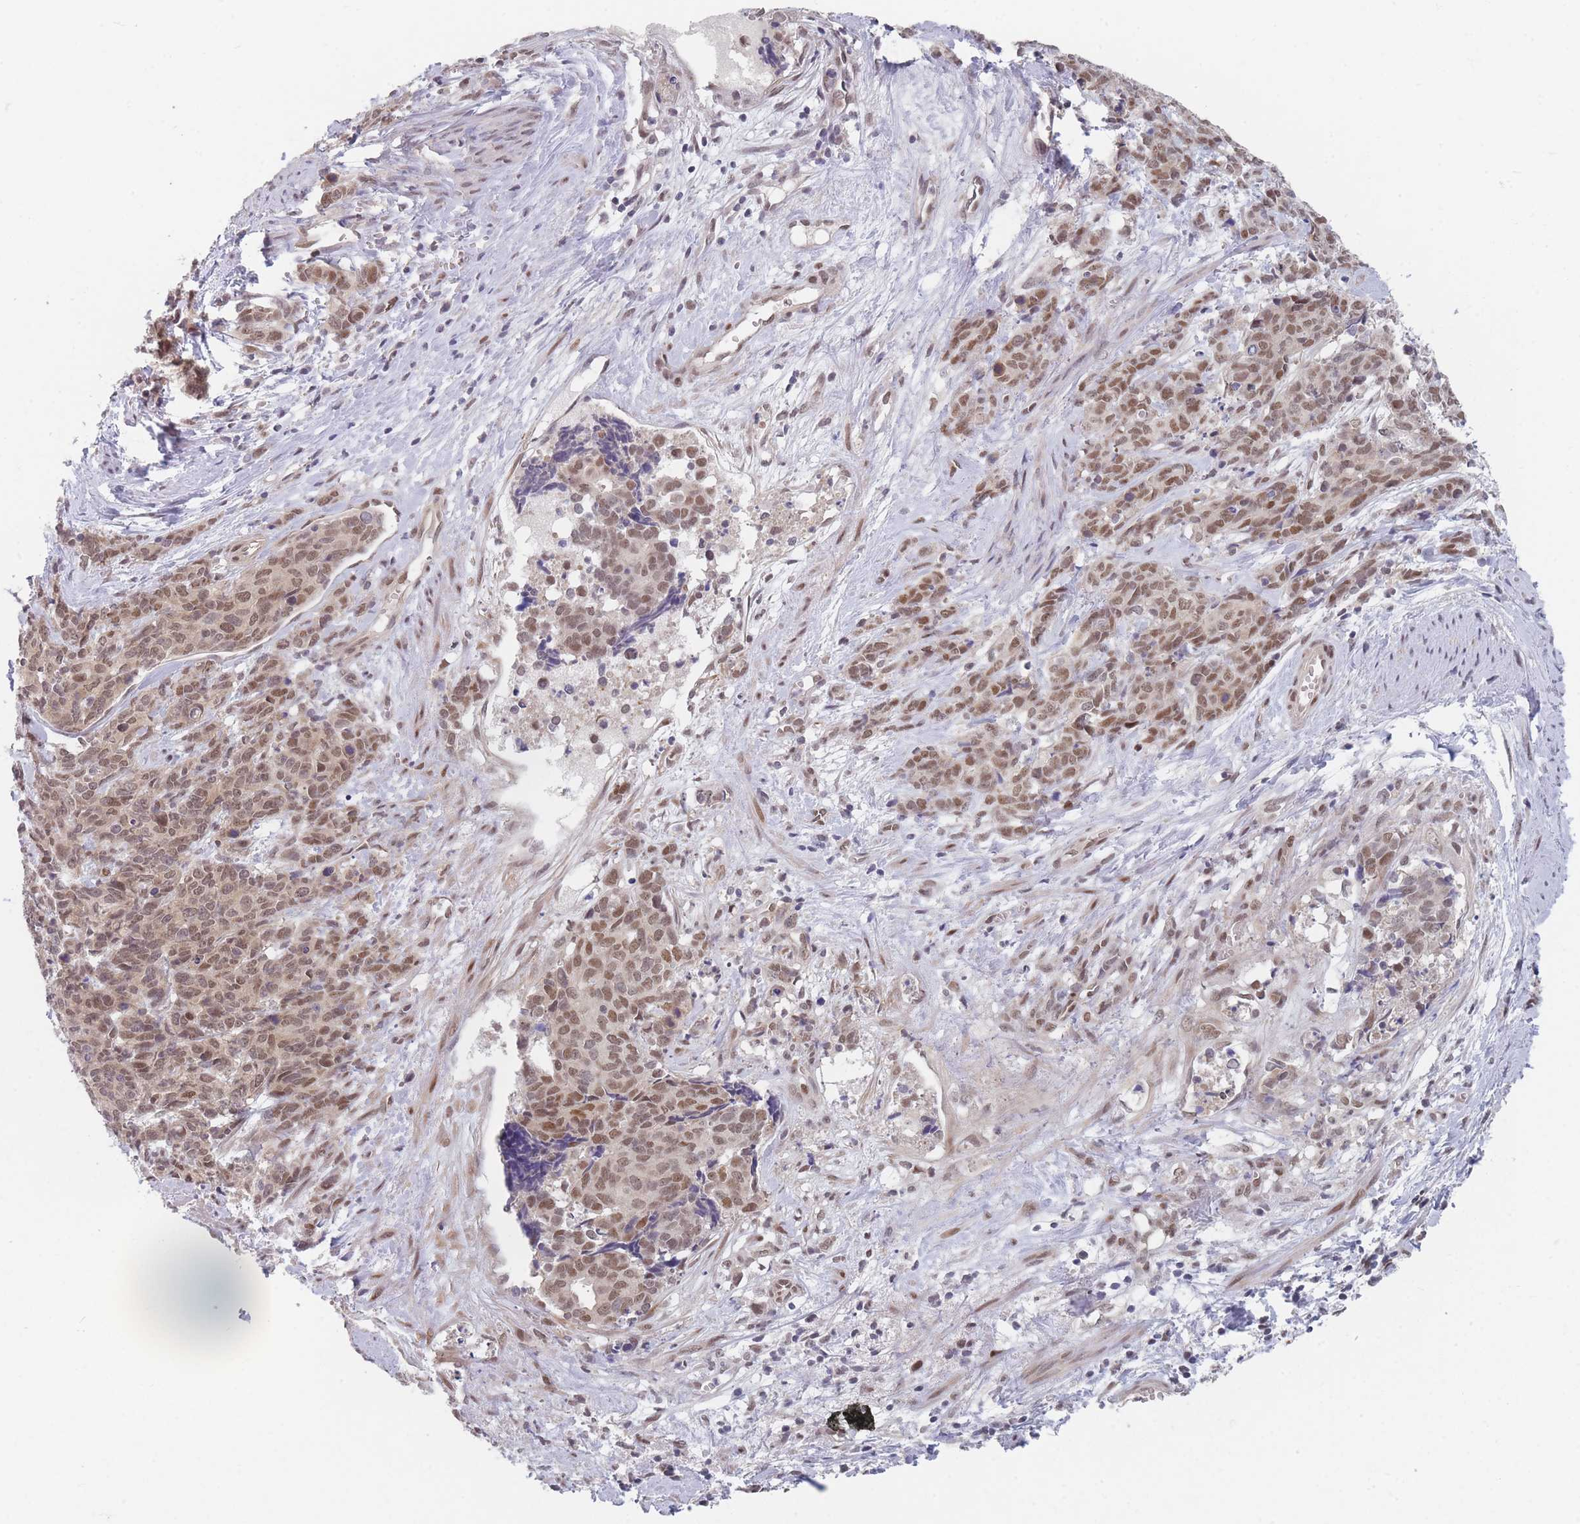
{"staining": {"intensity": "moderate", "quantity": ">75%", "location": "nuclear"}, "tissue": "cervical cancer", "cell_type": "Tumor cells", "image_type": "cancer", "snomed": [{"axis": "morphology", "description": "Squamous cell carcinoma, NOS"}, {"axis": "topography", "description": "Cervix"}], "caption": "Cervical cancer (squamous cell carcinoma) stained with DAB immunohistochemistry demonstrates medium levels of moderate nuclear positivity in approximately >75% of tumor cells.", "gene": "ANKRD10", "patient": {"sex": "female", "age": 60}}